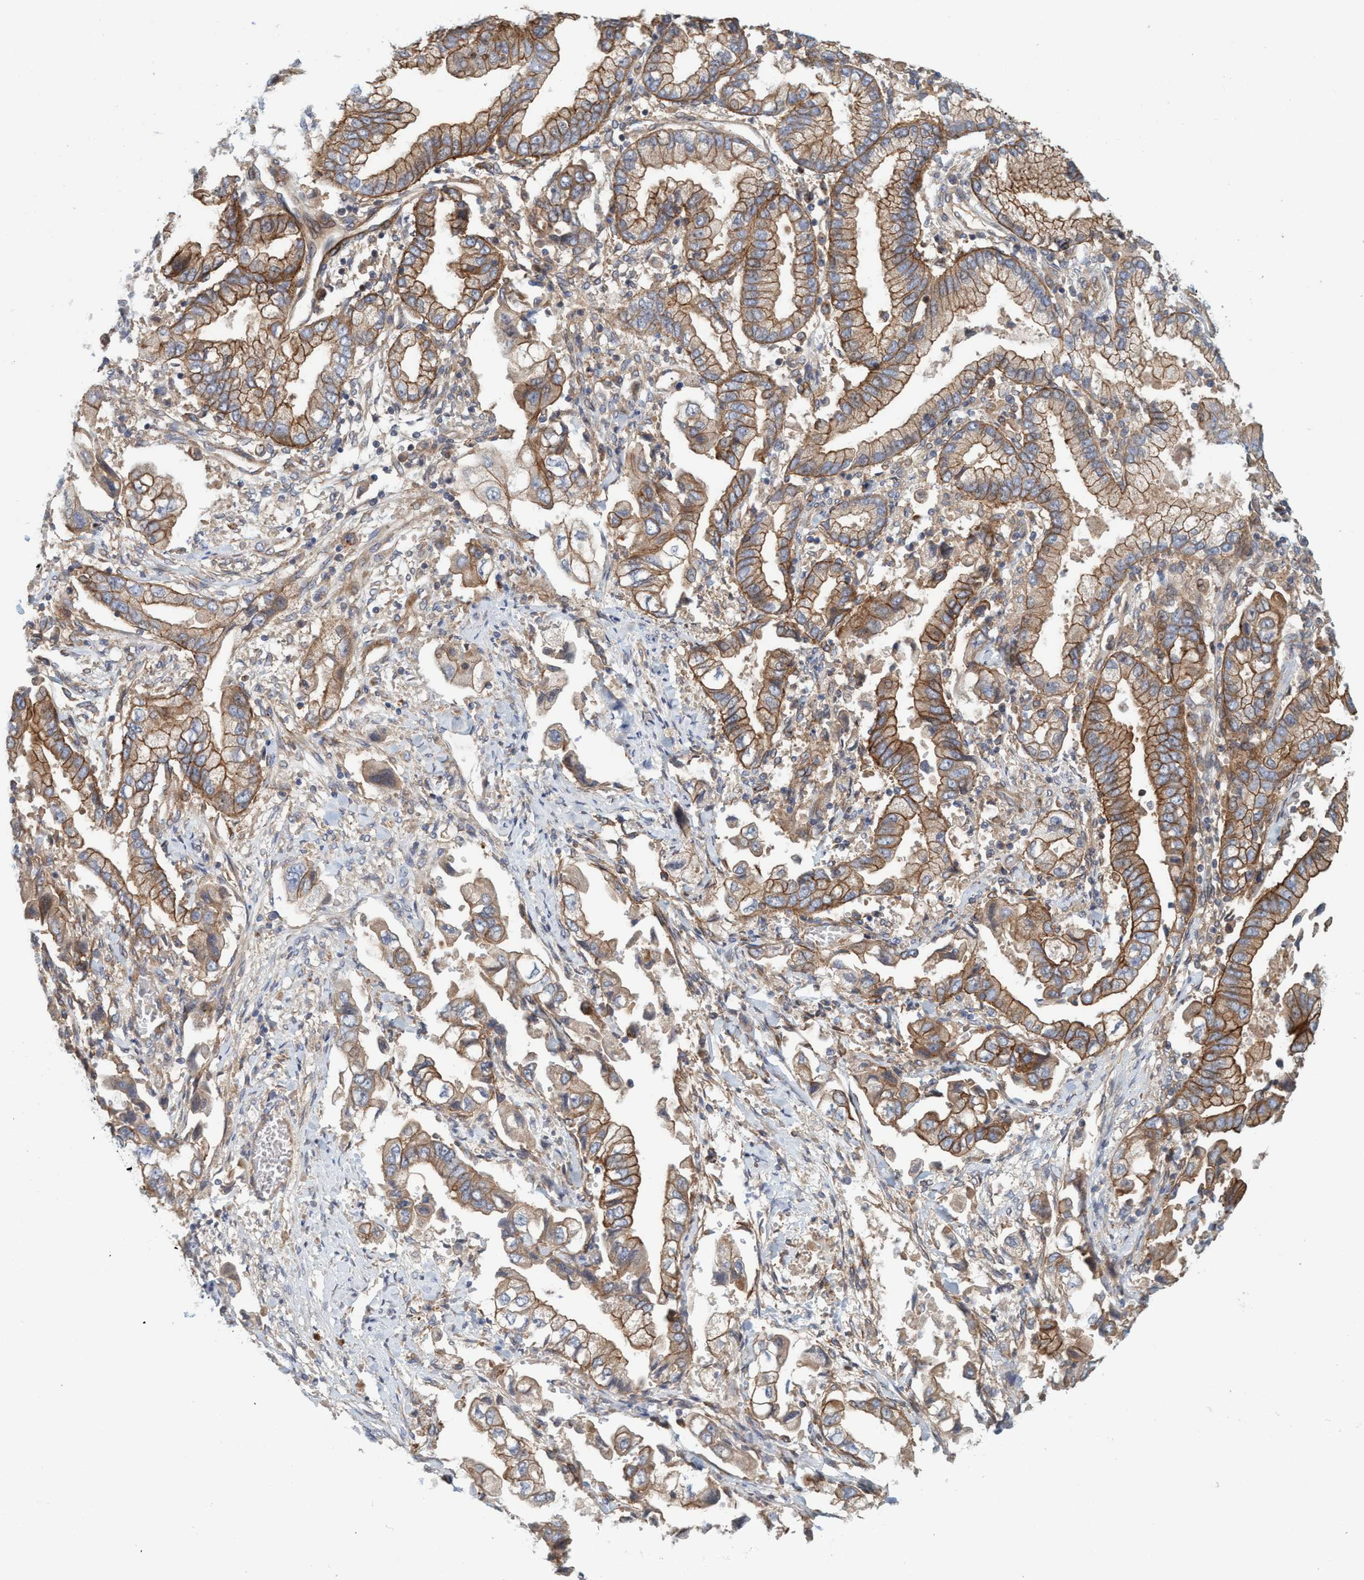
{"staining": {"intensity": "strong", "quantity": ">75%", "location": "cytoplasmic/membranous"}, "tissue": "stomach cancer", "cell_type": "Tumor cells", "image_type": "cancer", "snomed": [{"axis": "morphology", "description": "Normal tissue, NOS"}, {"axis": "morphology", "description": "Adenocarcinoma, NOS"}, {"axis": "topography", "description": "Stomach"}], "caption": "There is high levels of strong cytoplasmic/membranous positivity in tumor cells of adenocarcinoma (stomach), as demonstrated by immunohistochemical staining (brown color).", "gene": "SPECC1", "patient": {"sex": "male", "age": 62}}